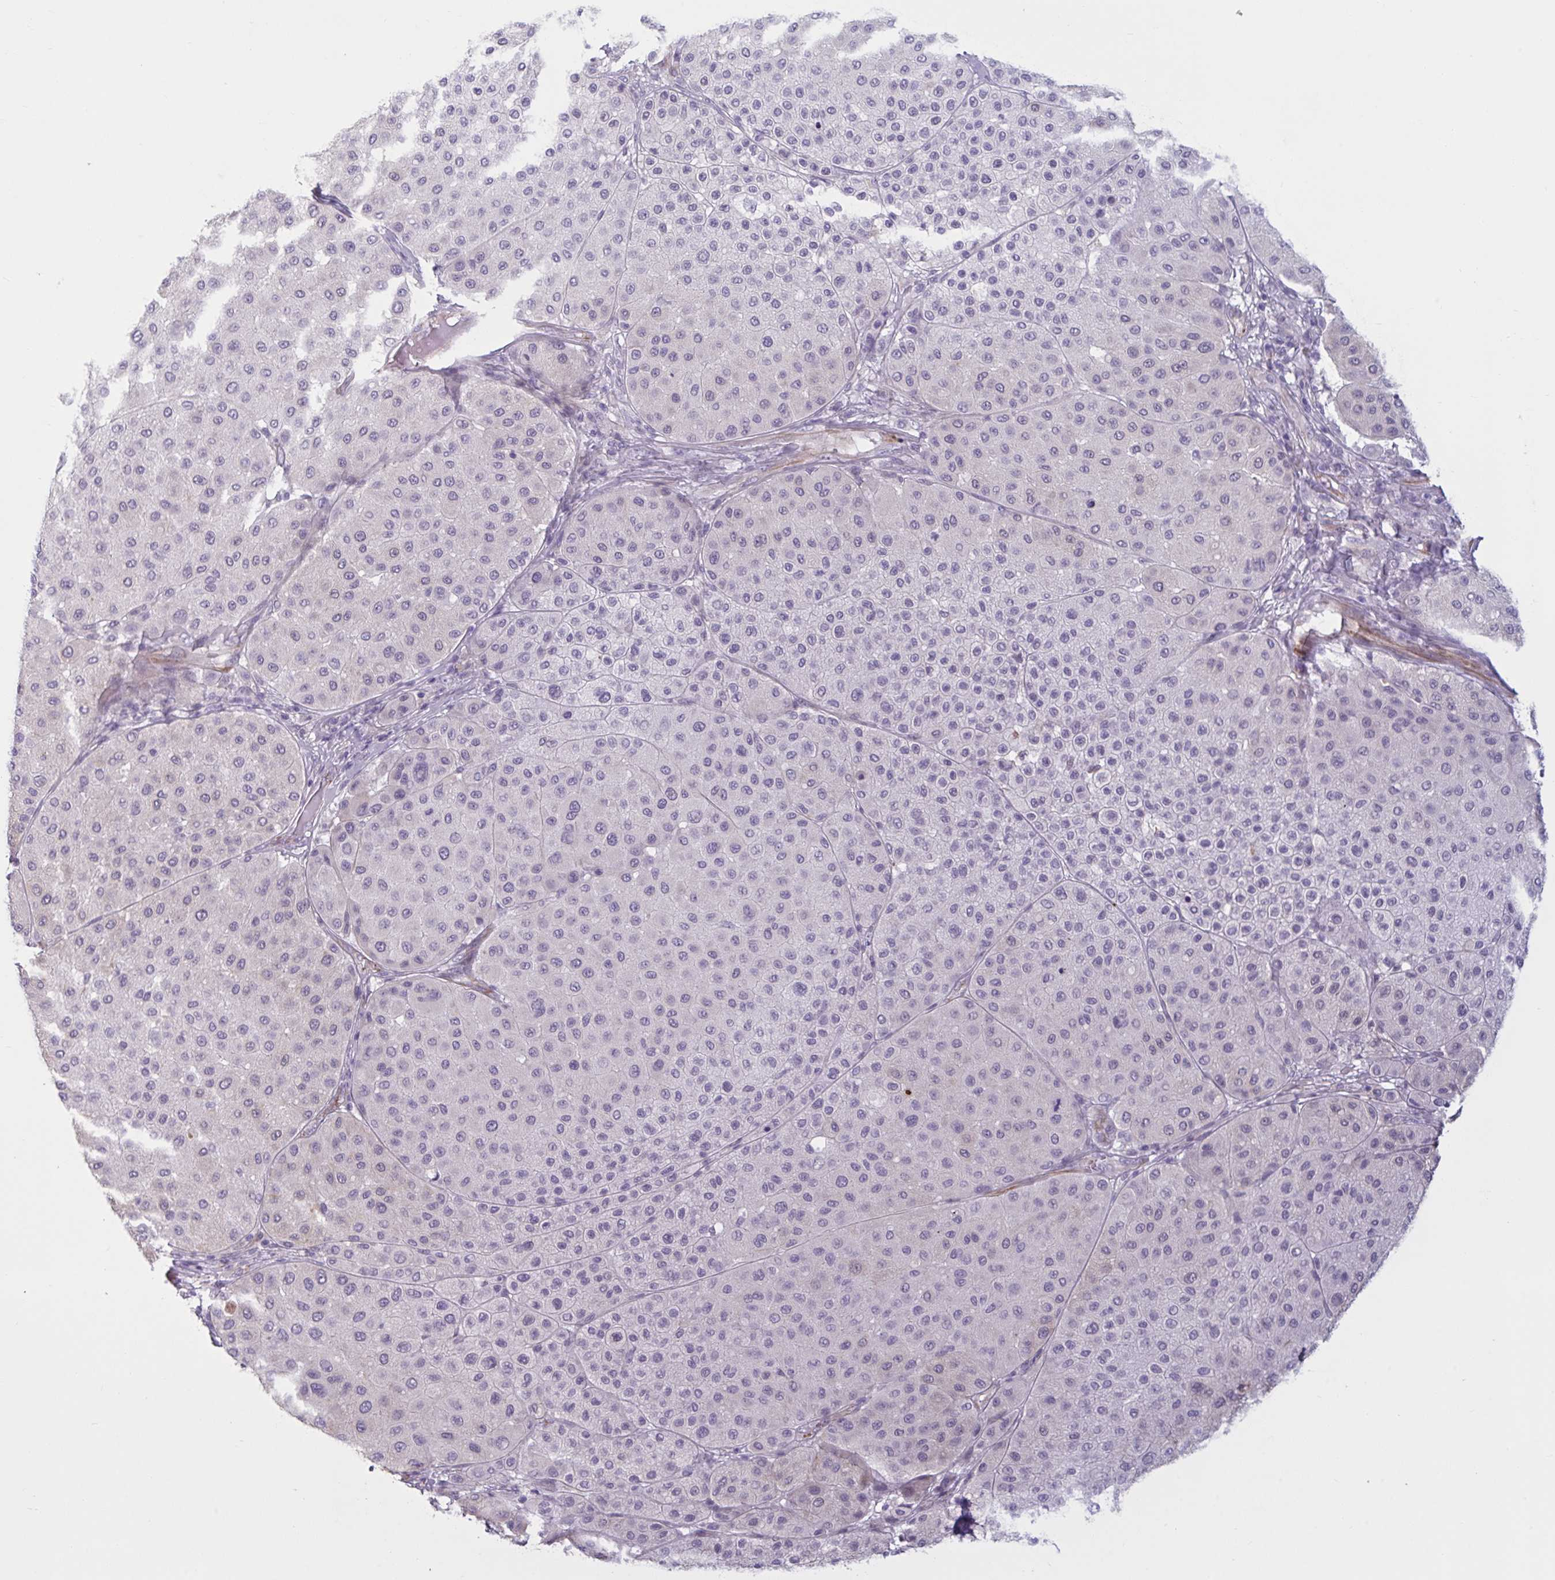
{"staining": {"intensity": "weak", "quantity": "<25%", "location": "cytoplasmic/membranous,nuclear"}, "tissue": "melanoma", "cell_type": "Tumor cells", "image_type": "cancer", "snomed": [{"axis": "morphology", "description": "Malignant melanoma, Metastatic site"}, {"axis": "topography", "description": "Smooth muscle"}], "caption": "Melanoma stained for a protein using immunohistochemistry (IHC) exhibits no staining tumor cells.", "gene": "OR1L3", "patient": {"sex": "male", "age": 41}}